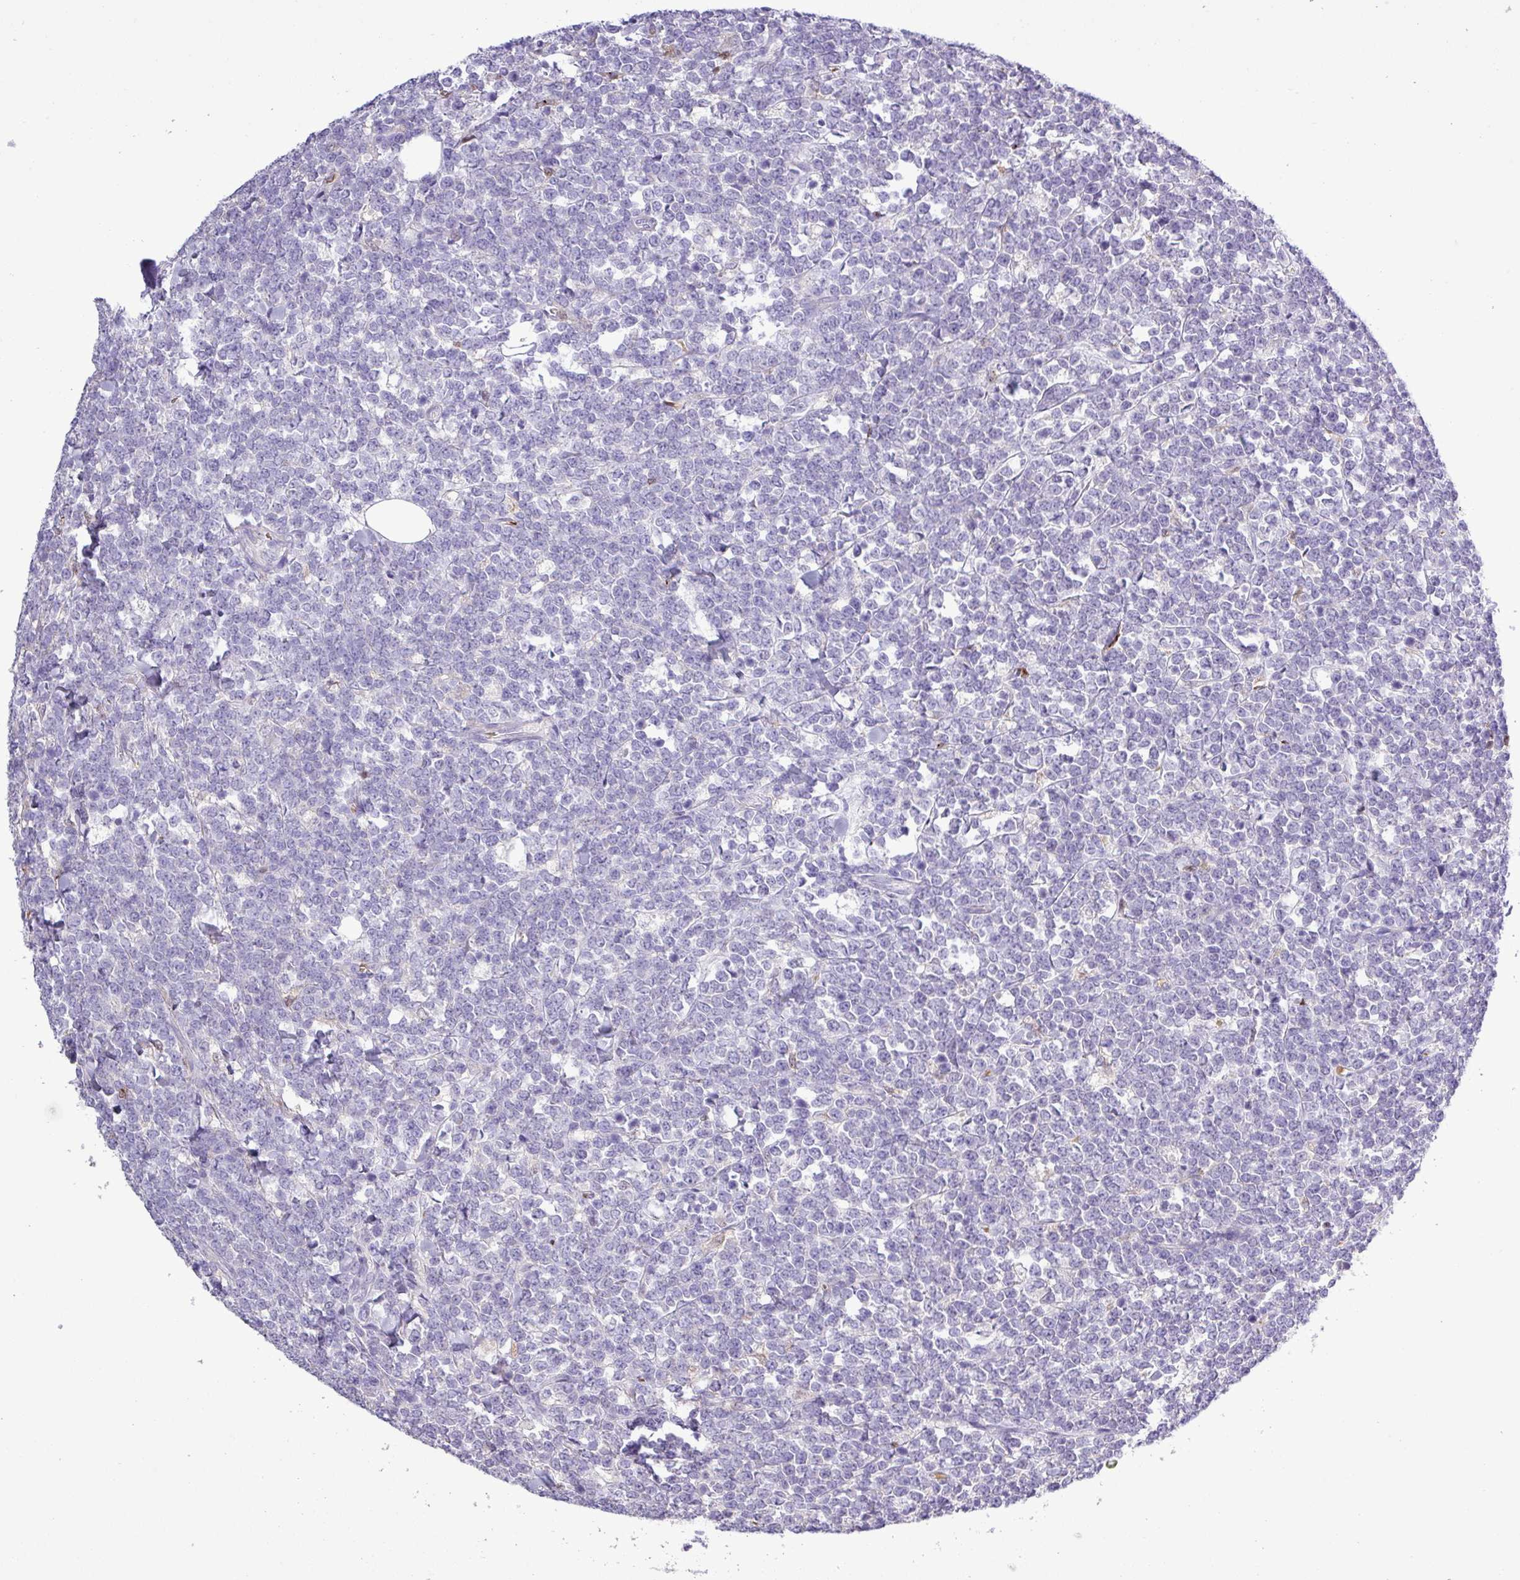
{"staining": {"intensity": "negative", "quantity": "none", "location": "none"}, "tissue": "lymphoma", "cell_type": "Tumor cells", "image_type": "cancer", "snomed": [{"axis": "morphology", "description": "Malignant lymphoma, non-Hodgkin's type, High grade"}, {"axis": "topography", "description": "Small intestine"}, {"axis": "topography", "description": "Colon"}], "caption": "This is a micrograph of immunohistochemistry staining of lymphoma, which shows no staining in tumor cells. The staining was performed using DAB to visualize the protein expression in brown, while the nuclei were stained in blue with hematoxylin (Magnification: 20x).", "gene": "MGAT4B", "patient": {"sex": "male", "age": 8}}